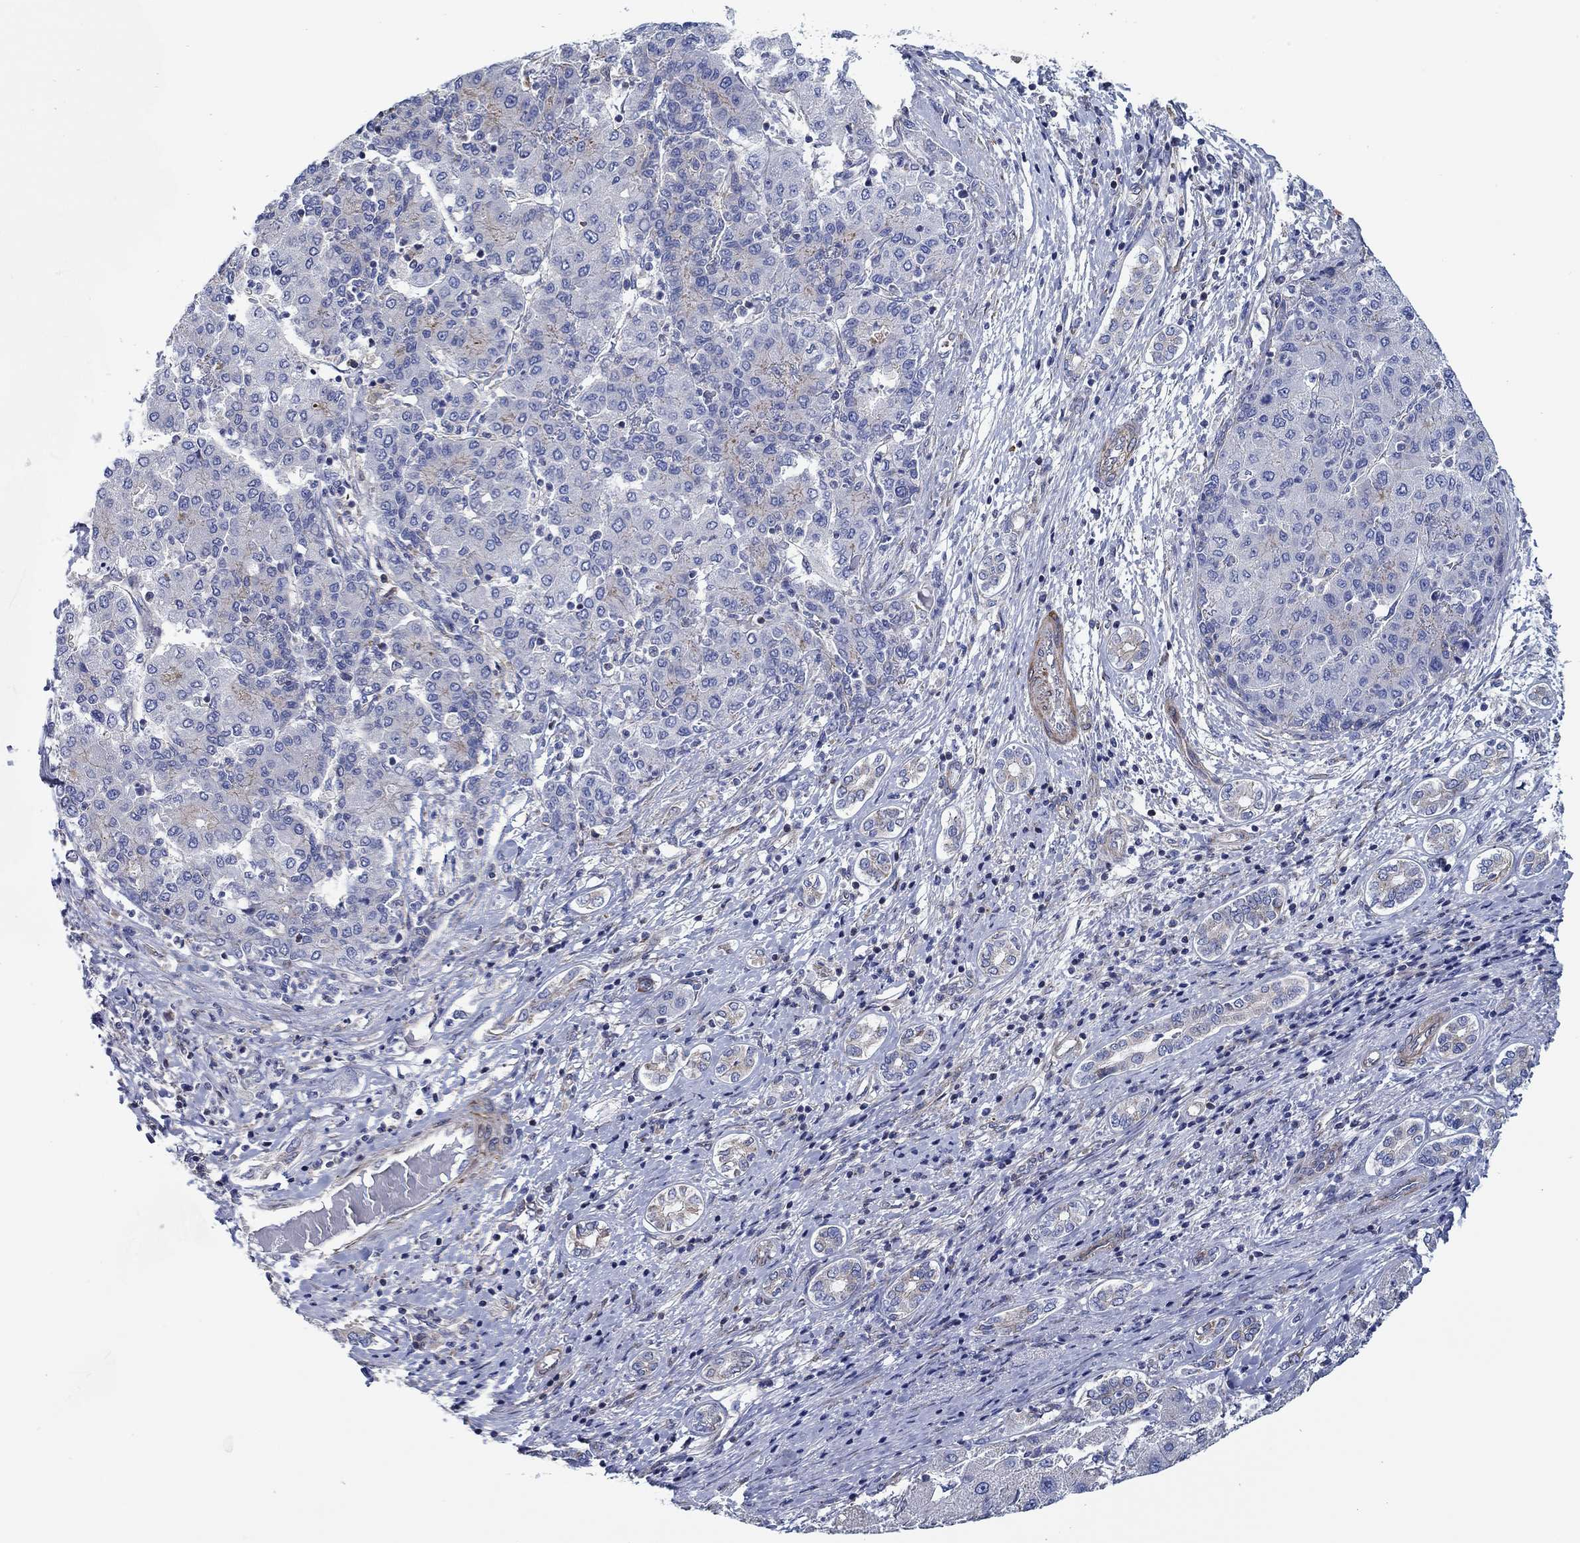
{"staining": {"intensity": "negative", "quantity": "none", "location": "none"}, "tissue": "liver cancer", "cell_type": "Tumor cells", "image_type": "cancer", "snomed": [{"axis": "morphology", "description": "Carcinoma, Hepatocellular, NOS"}, {"axis": "topography", "description": "Liver"}], "caption": "Immunohistochemistry histopathology image of human liver hepatocellular carcinoma stained for a protein (brown), which shows no staining in tumor cells.", "gene": "FMN1", "patient": {"sex": "male", "age": 65}}